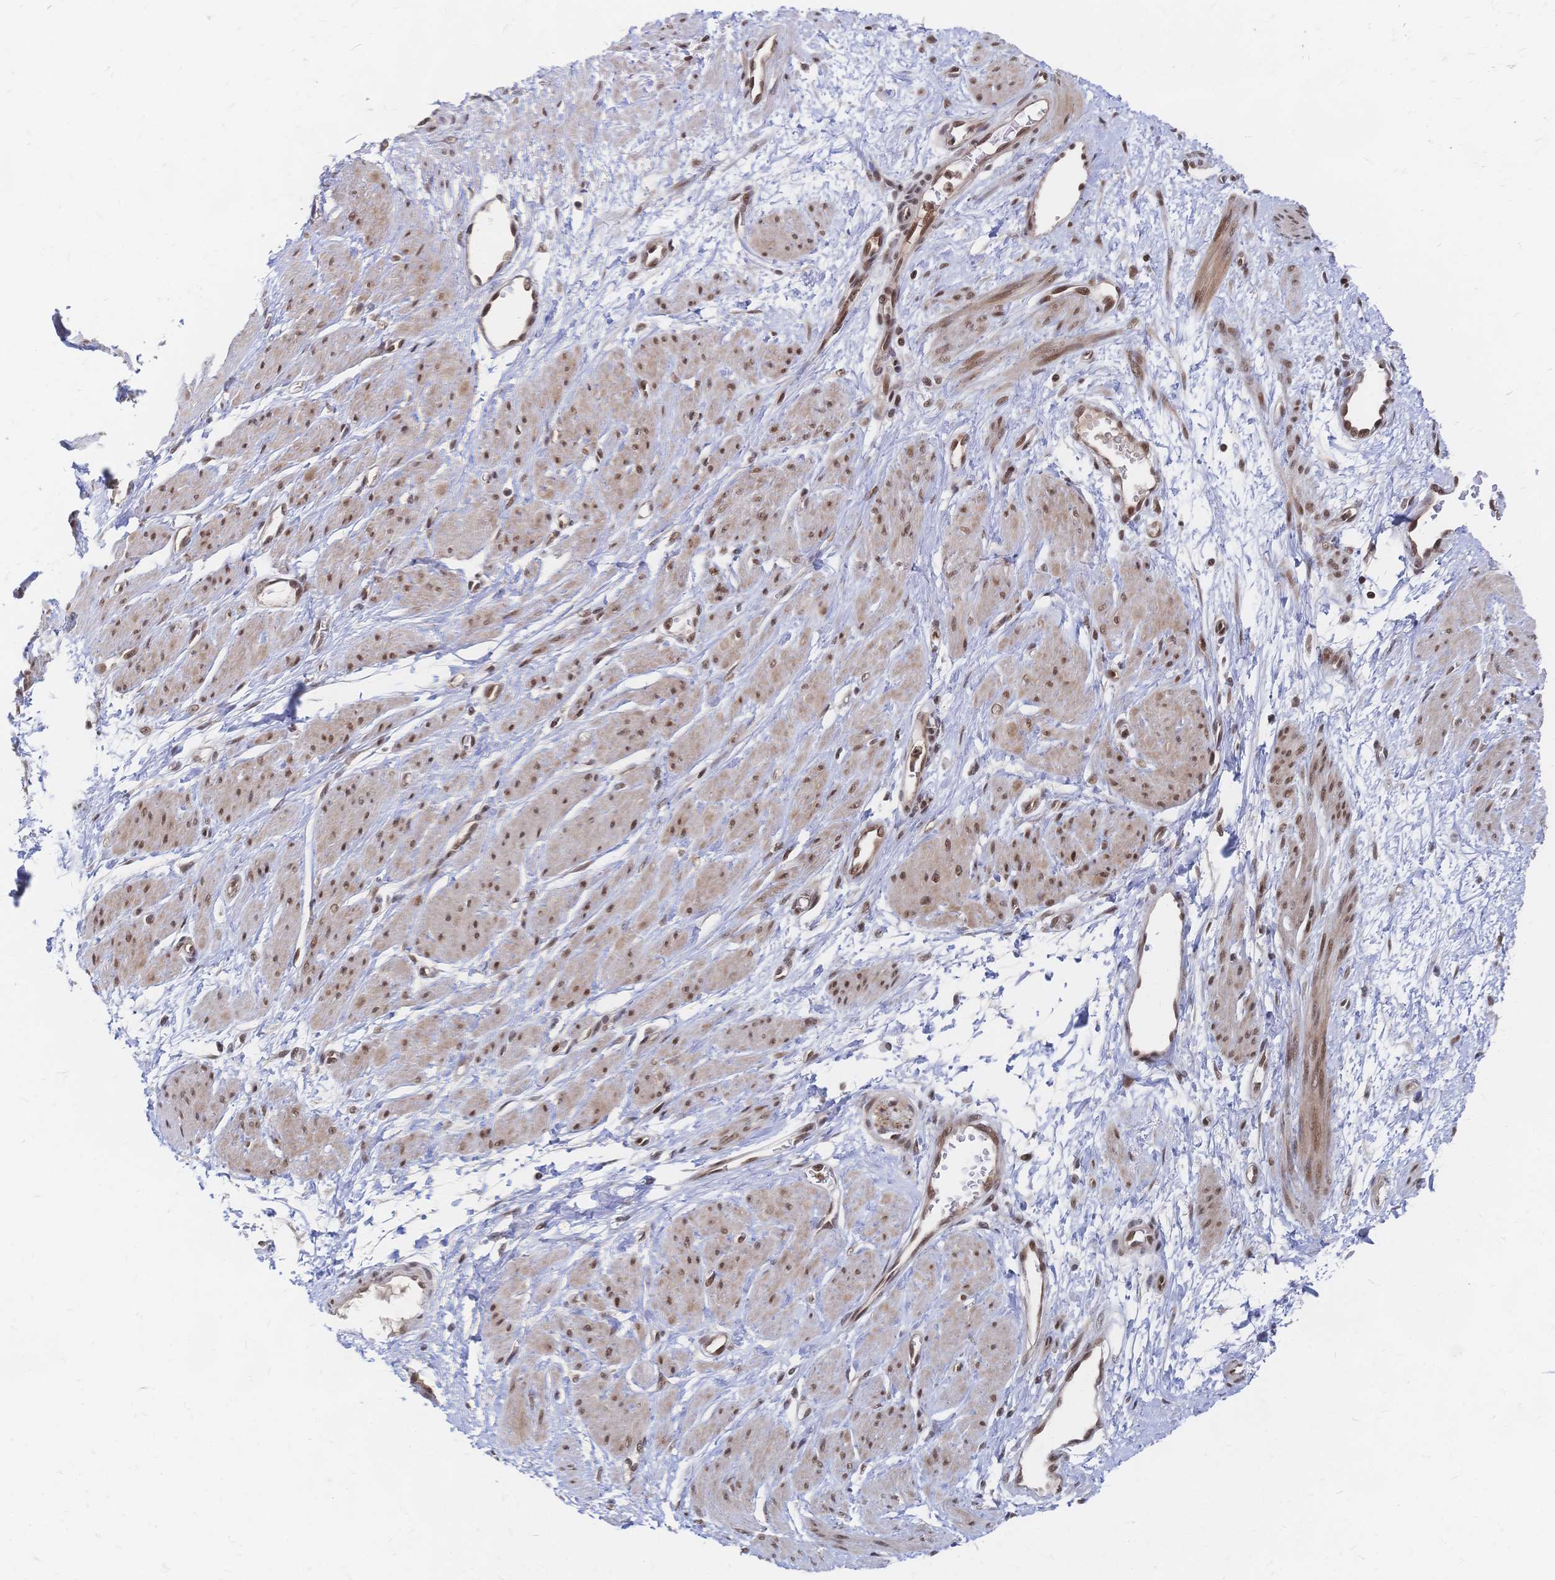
{"staining": {"intensity": "moderate", "quantity": "25%-75%", "location": "nuclear"}, "tissue": "smooth muscle", "cell_type": "Smooth muscle cells", "image_type": "normal", "snomed": [{"axis": "morphology", "description": "Normal tissue, NOS"}, {"axis": "topography", "description": "Smooth muscle"}, {"axis": "topography", "description": "Uterus"}], "caption": "High-power microscopy captured an IHC photomicrograph of normal smooth muscle, revealing moderate nuclear positivity in approximately 25%-75% of smooth muscle cells.", "gene": "NELFA", "patient": {"sex": "female", "age": 39}}